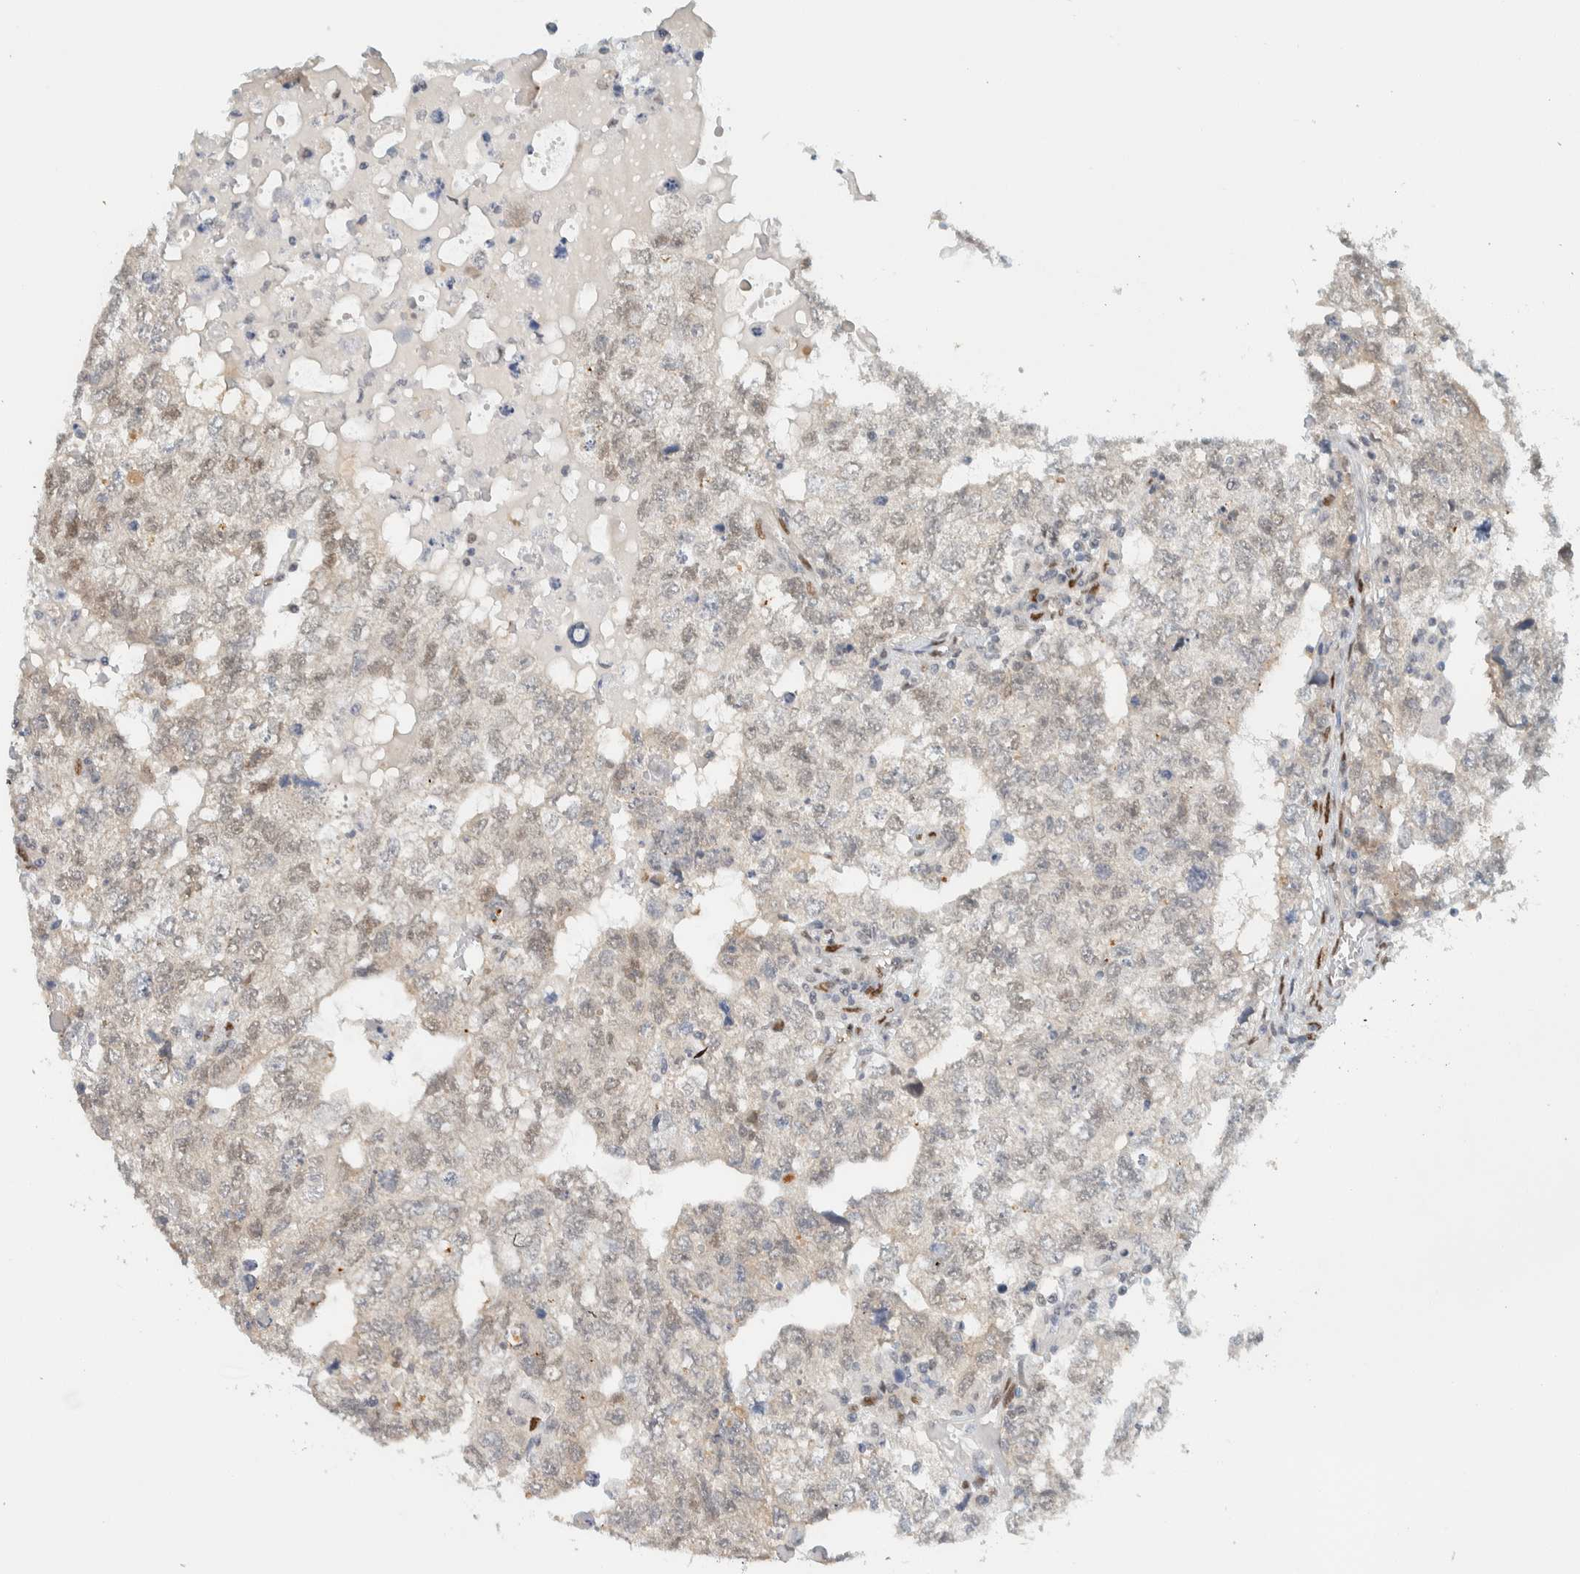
{"staining": {"intensity": "weak", "quantity": "<25%", "location": "nuclear"}, "tissue": "testis cancer", "cell_type": "Tumor cells", "image_type": "cancer", "snomed": [{"axis": "morphology", "description": "Carcinoma, Embryonal, NOS"}, {"axis": "topography", "description": "Testis"}], "caption": "Tumor cells show no significant protein expression in embryonal carcinoma (testis).", "gene": "ZNF683", "patient": {"sex": "male", "age": 36}}